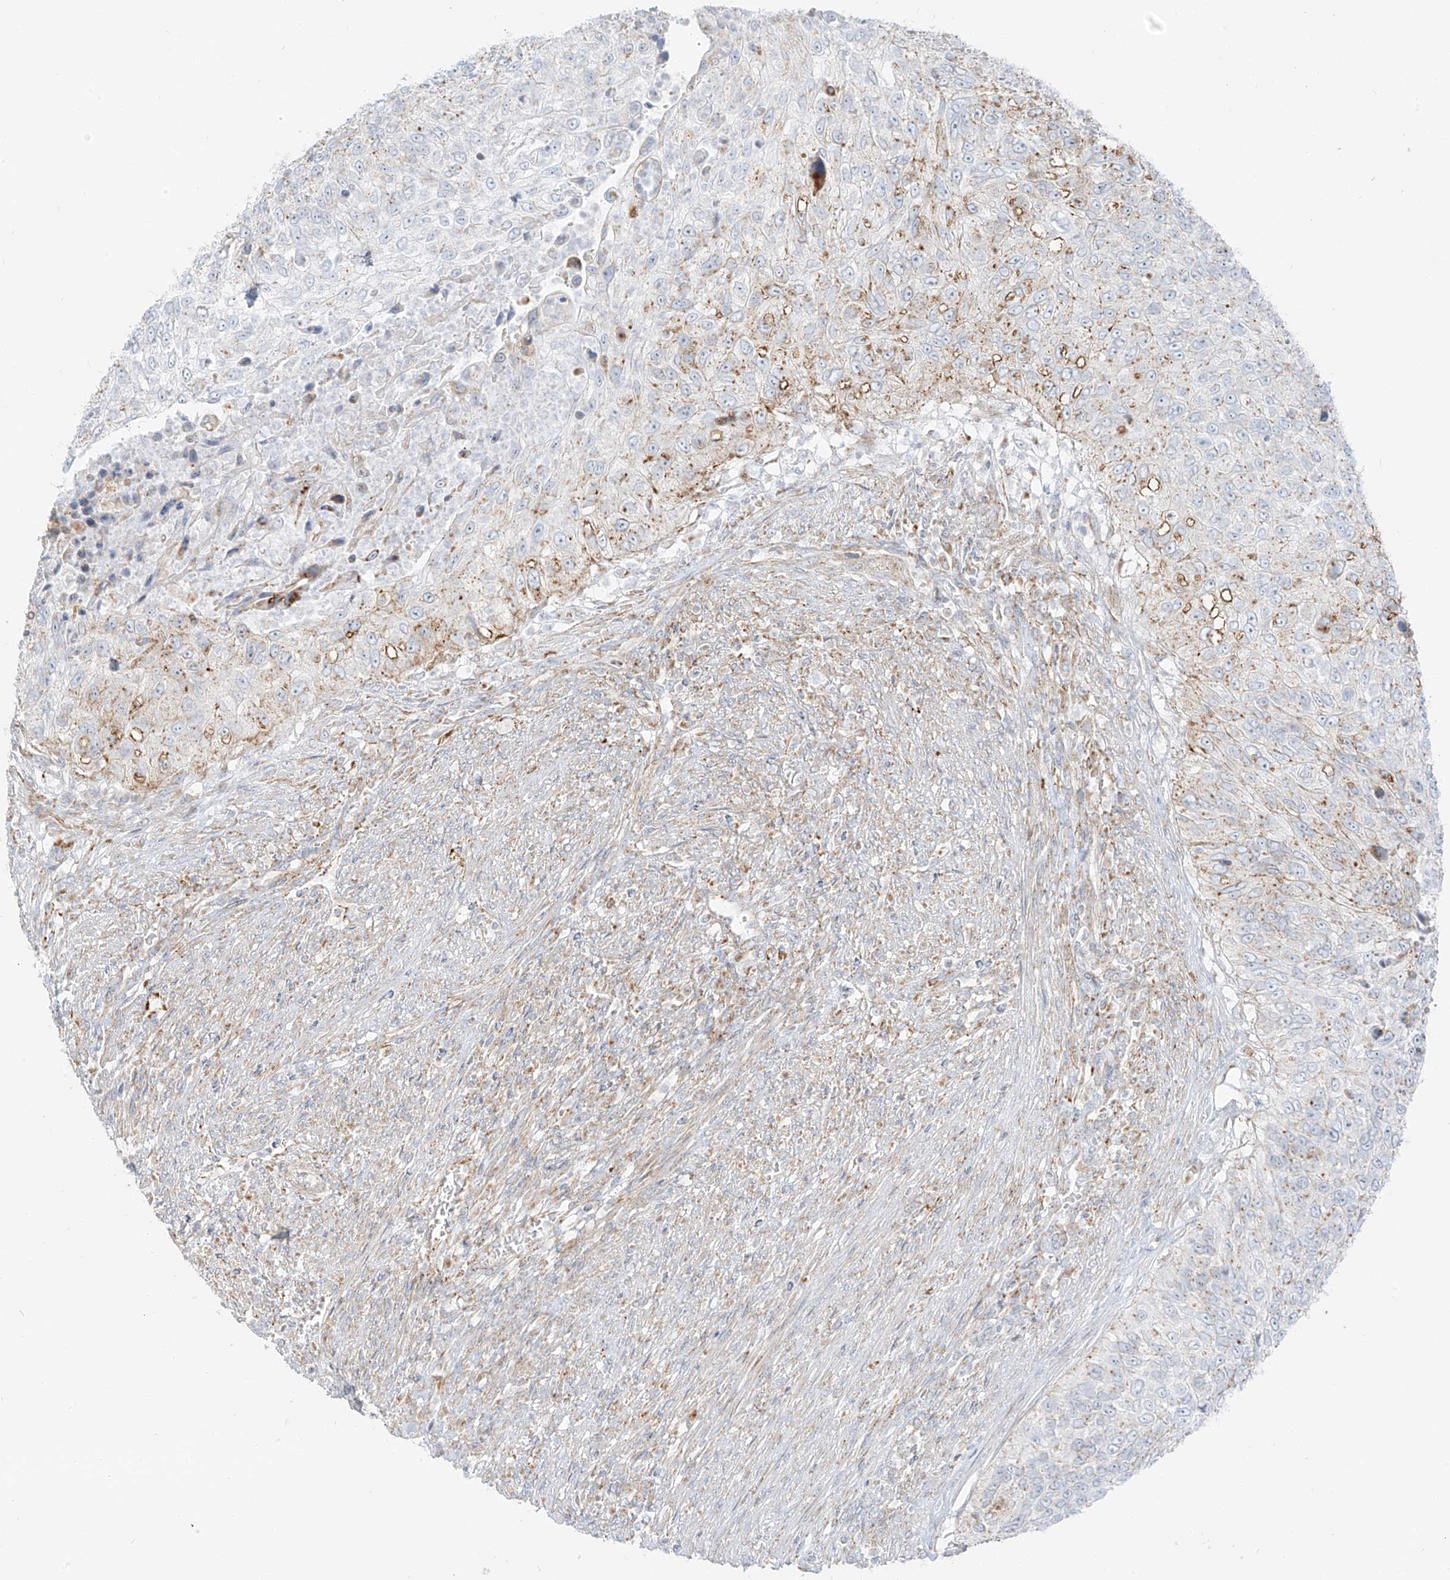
{"staining": {"intensity": "weak", "quantity": "25%-75%", "location": "cytoplasmic/membranous"}, "tissue": "urothelial cancer", "cell_type": "Tumor cells", "image_type": "cancer", "snomed": [{"axis": "morphology", "description": "Urothelial carcinoma, High grade"}, {"axis": "topography", "description": "Urinary bladder"}], "caption": "Immunohistochemistry staining of high-grade urothelial carcinoma, which exhibits low levels of weak cytoplasmic/membranous expression in approximately 25%-75% of tumor cells indicating weak cytoplasmic/membranous protein staining. The staining was performed using DAB (3,3'-diaminobenzidine) (brown) for protein detection and nuclei were counterstained in hematoxylin (blue).", "gene": "SLC35F6", "patient": {"sex": "female", "age": 60}}